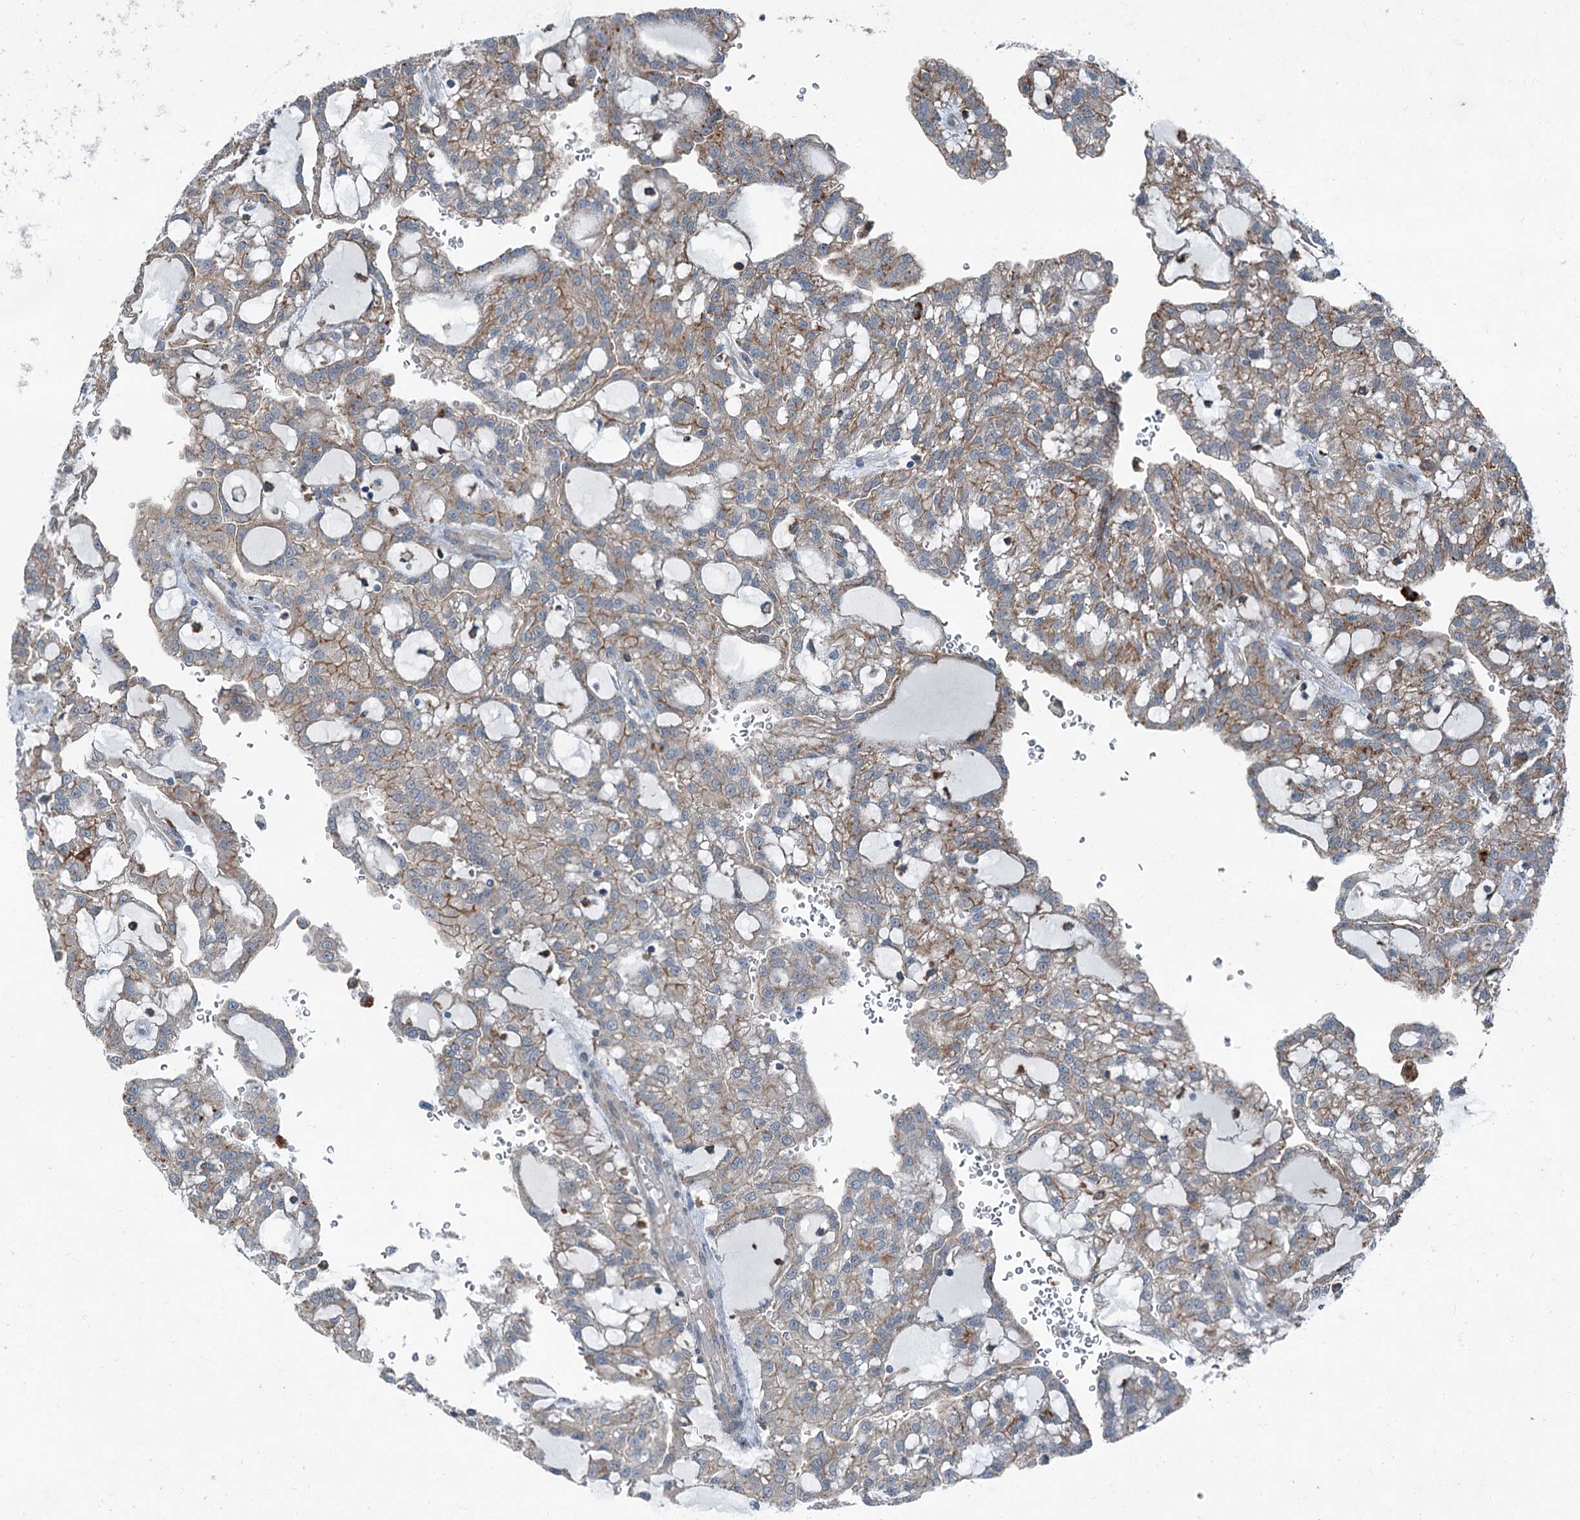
{"staining": {"intensity": "moderate", "quantity": "25%-75%", "location": "cytoplasmic/membranous"}, "tissue": "renal cancer", "cell_type": "Tumor cells", "image_type": "cancer", "snomed": [{"axis": "morphology", "description": "Adenocarcinoma, NOS"}, {"axis": "topography", "description": "Kidney"}], "caption": "Immunohistochemical staining of renal cancer displays moderate cytoplasmic/membranous protein positivity in about 25%-75% of tumor cells.", "gene": "AXL", "patient": {"sex": "male", "age": 63}}